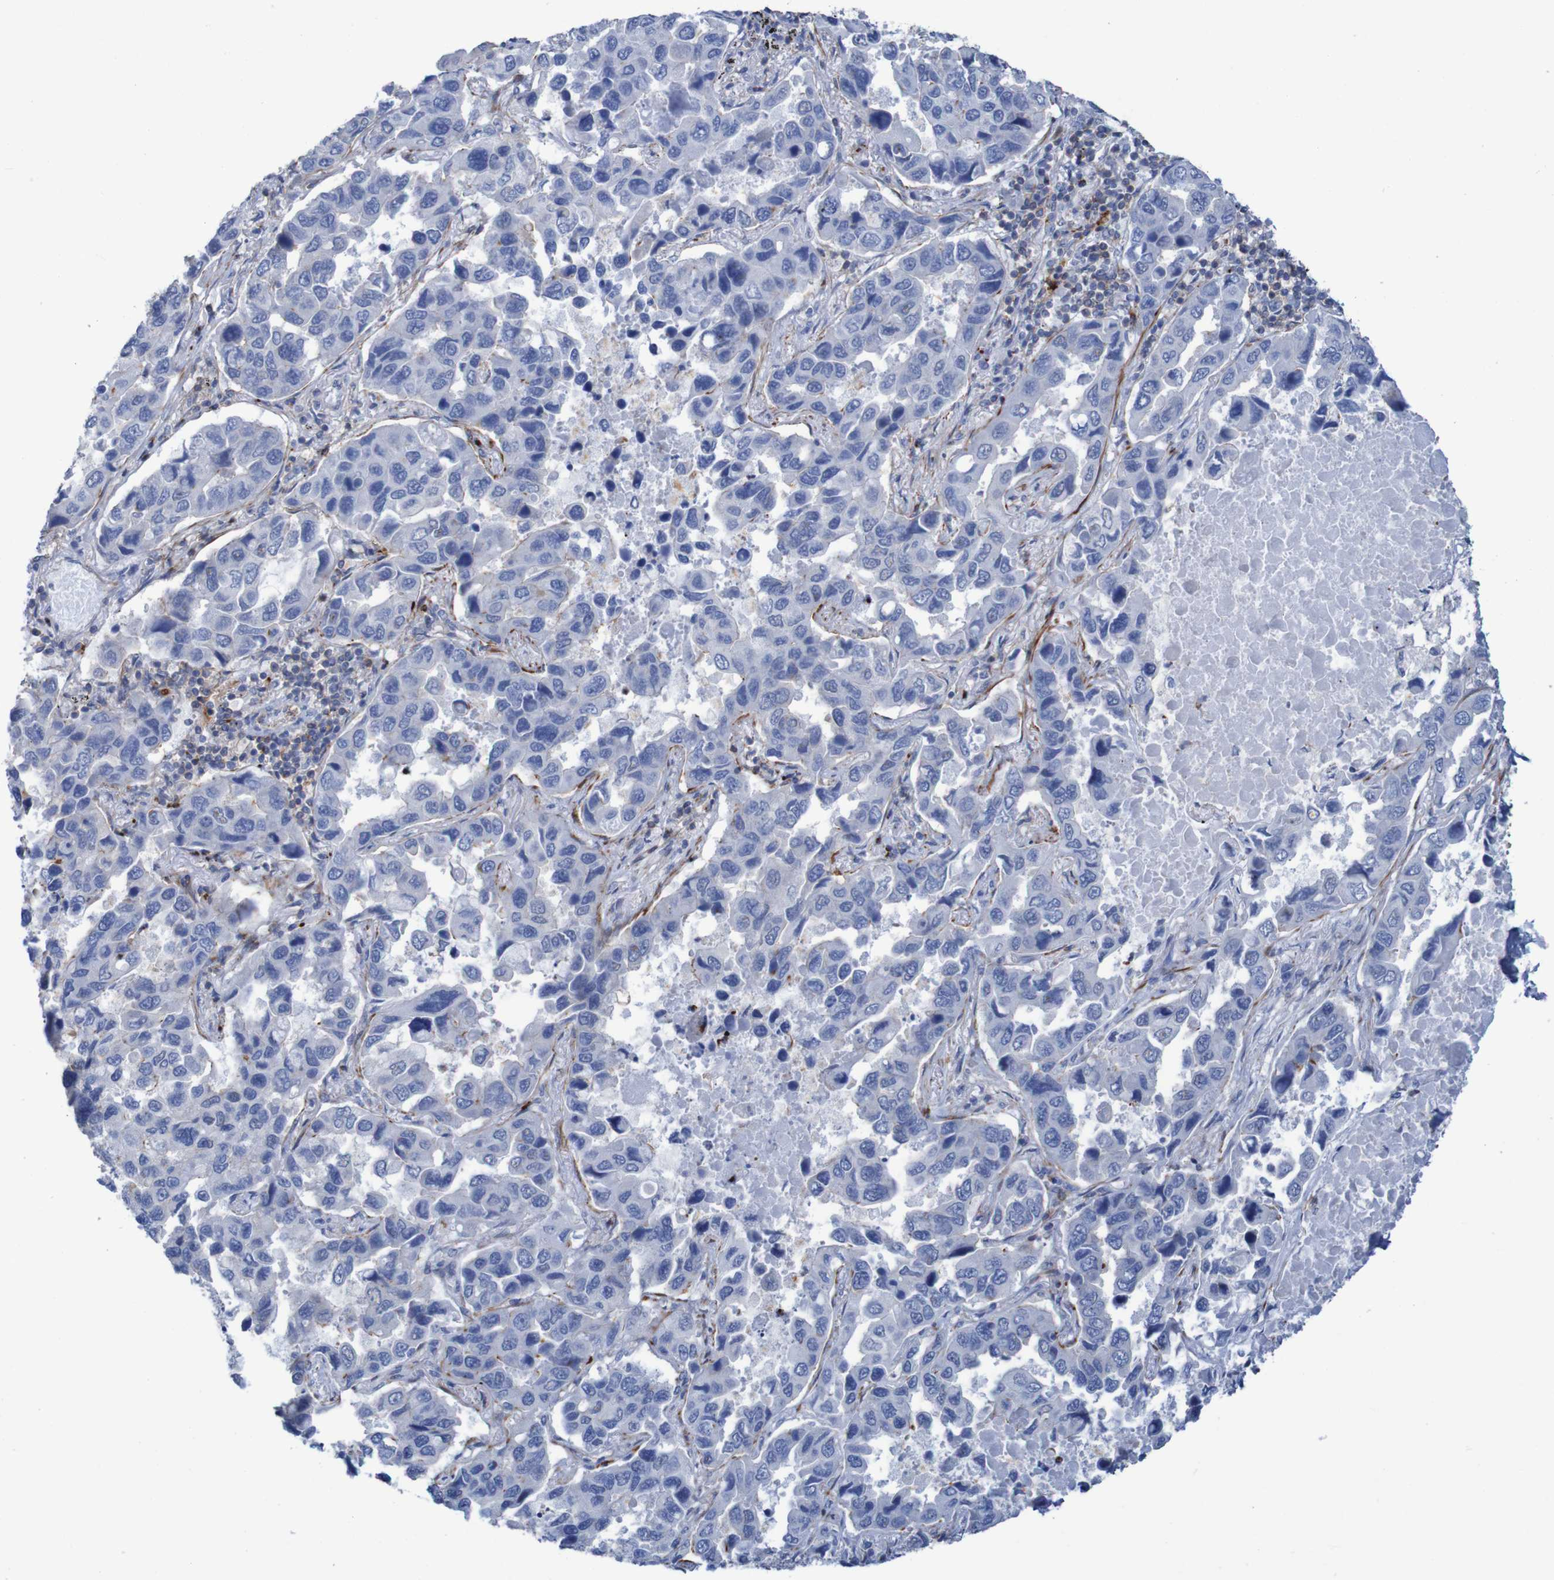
{"staining": {"intensity": "negative", "quantity": "none", "location": "none"}, "tissue": "lung cancer", "cell_type": "Tumor cells", "image_type": "cancer", "snomed": [{"axis": "morphology", "description": "Adenocarcinoma, NOS"}, {"axis": "topography", "description": "Lung"}], "caption": "Tumor cells are negative for brown protein staining in adenocarcinoma (lung).", "gene": "RNF182", "patient": {"sex": "male", "age": 64}}